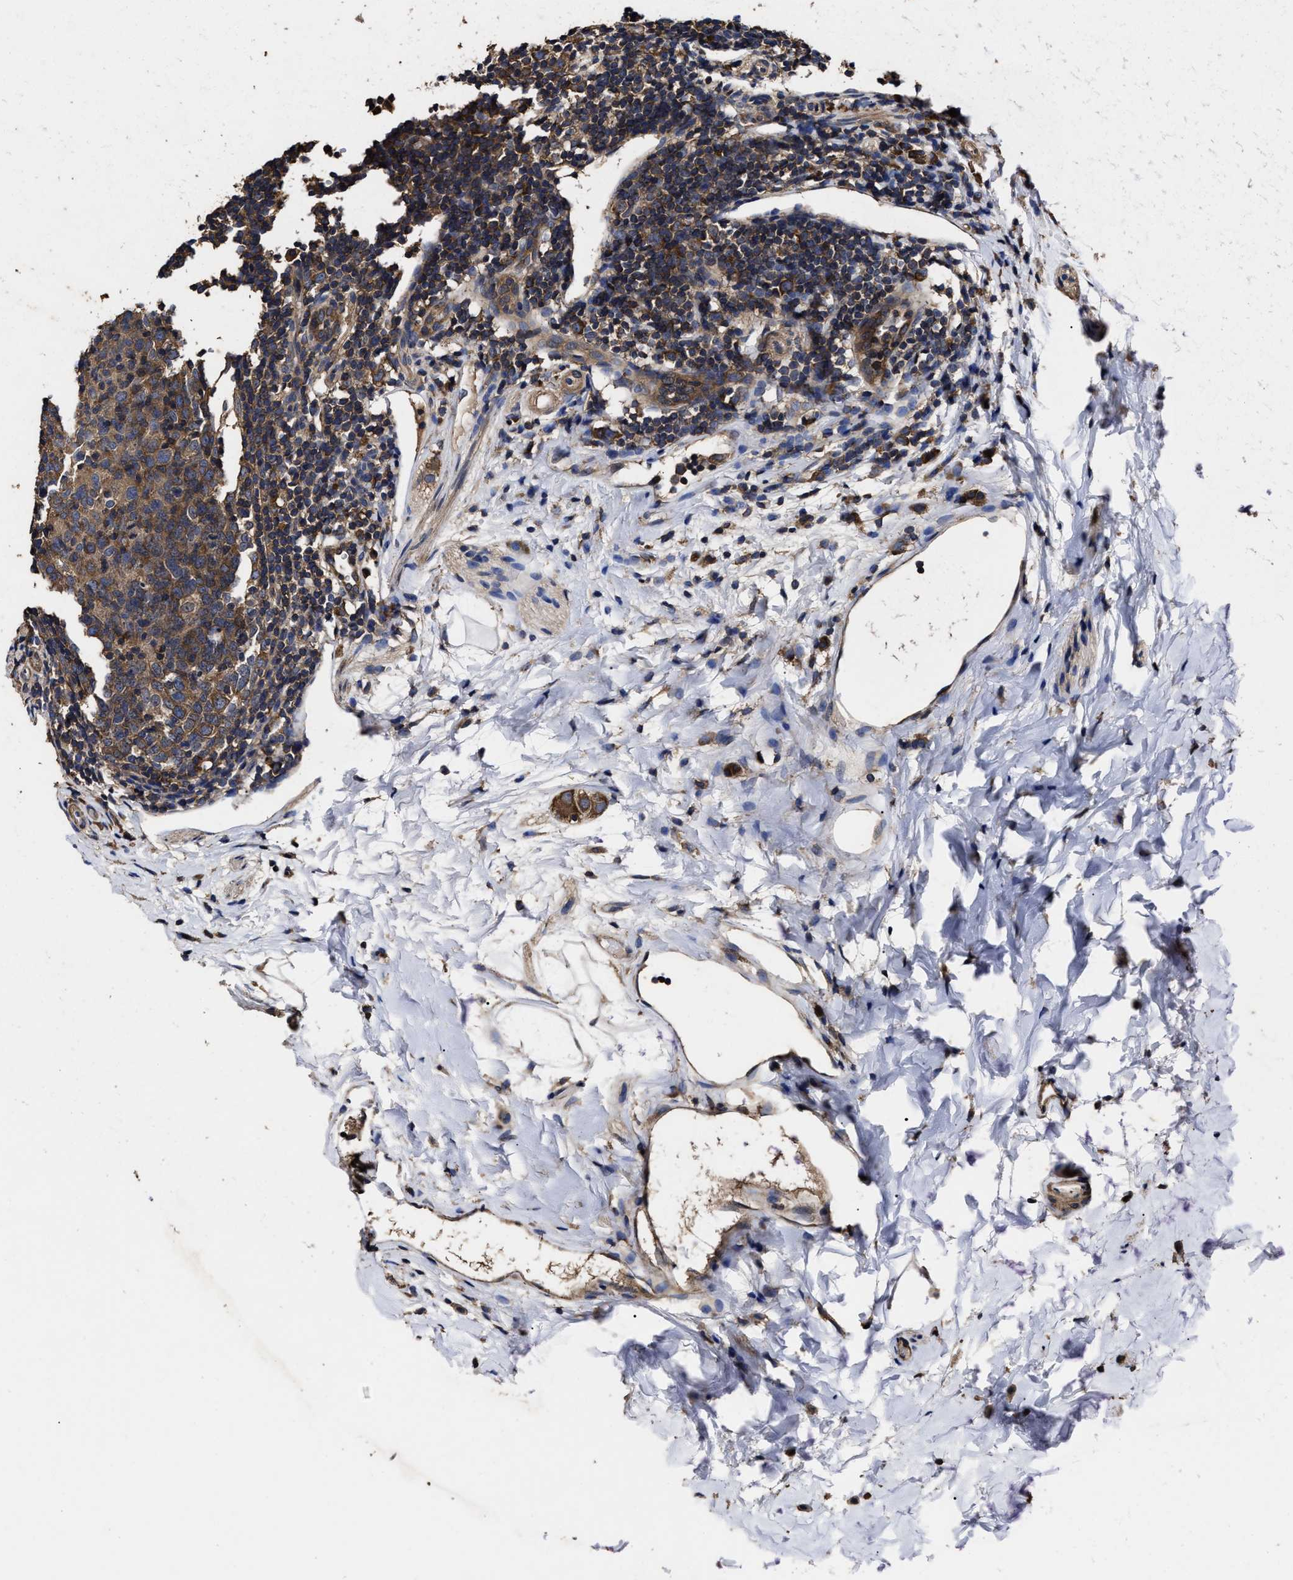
{"staining": {"intensity": "moderate", "quantity": ">75%", "location": "cytoplasmic/membranous"}, "tissue": "appendix", "cell_type": "Glandular cells", "image_type": "normal", "snomed": [{"axis": "morphology", "description": "Normal tissue, NOS"}, {"axis": "topography", "description": "Appendix"}], "caption": "High-power microscopy captured an IHC micrograph of normal appendix, revealing moderate cytoplasmic/membranous positivity in approximately >75% of glandular cells.", "gene": "AVEN", "patient": {"sex": "female", "age": 20}}